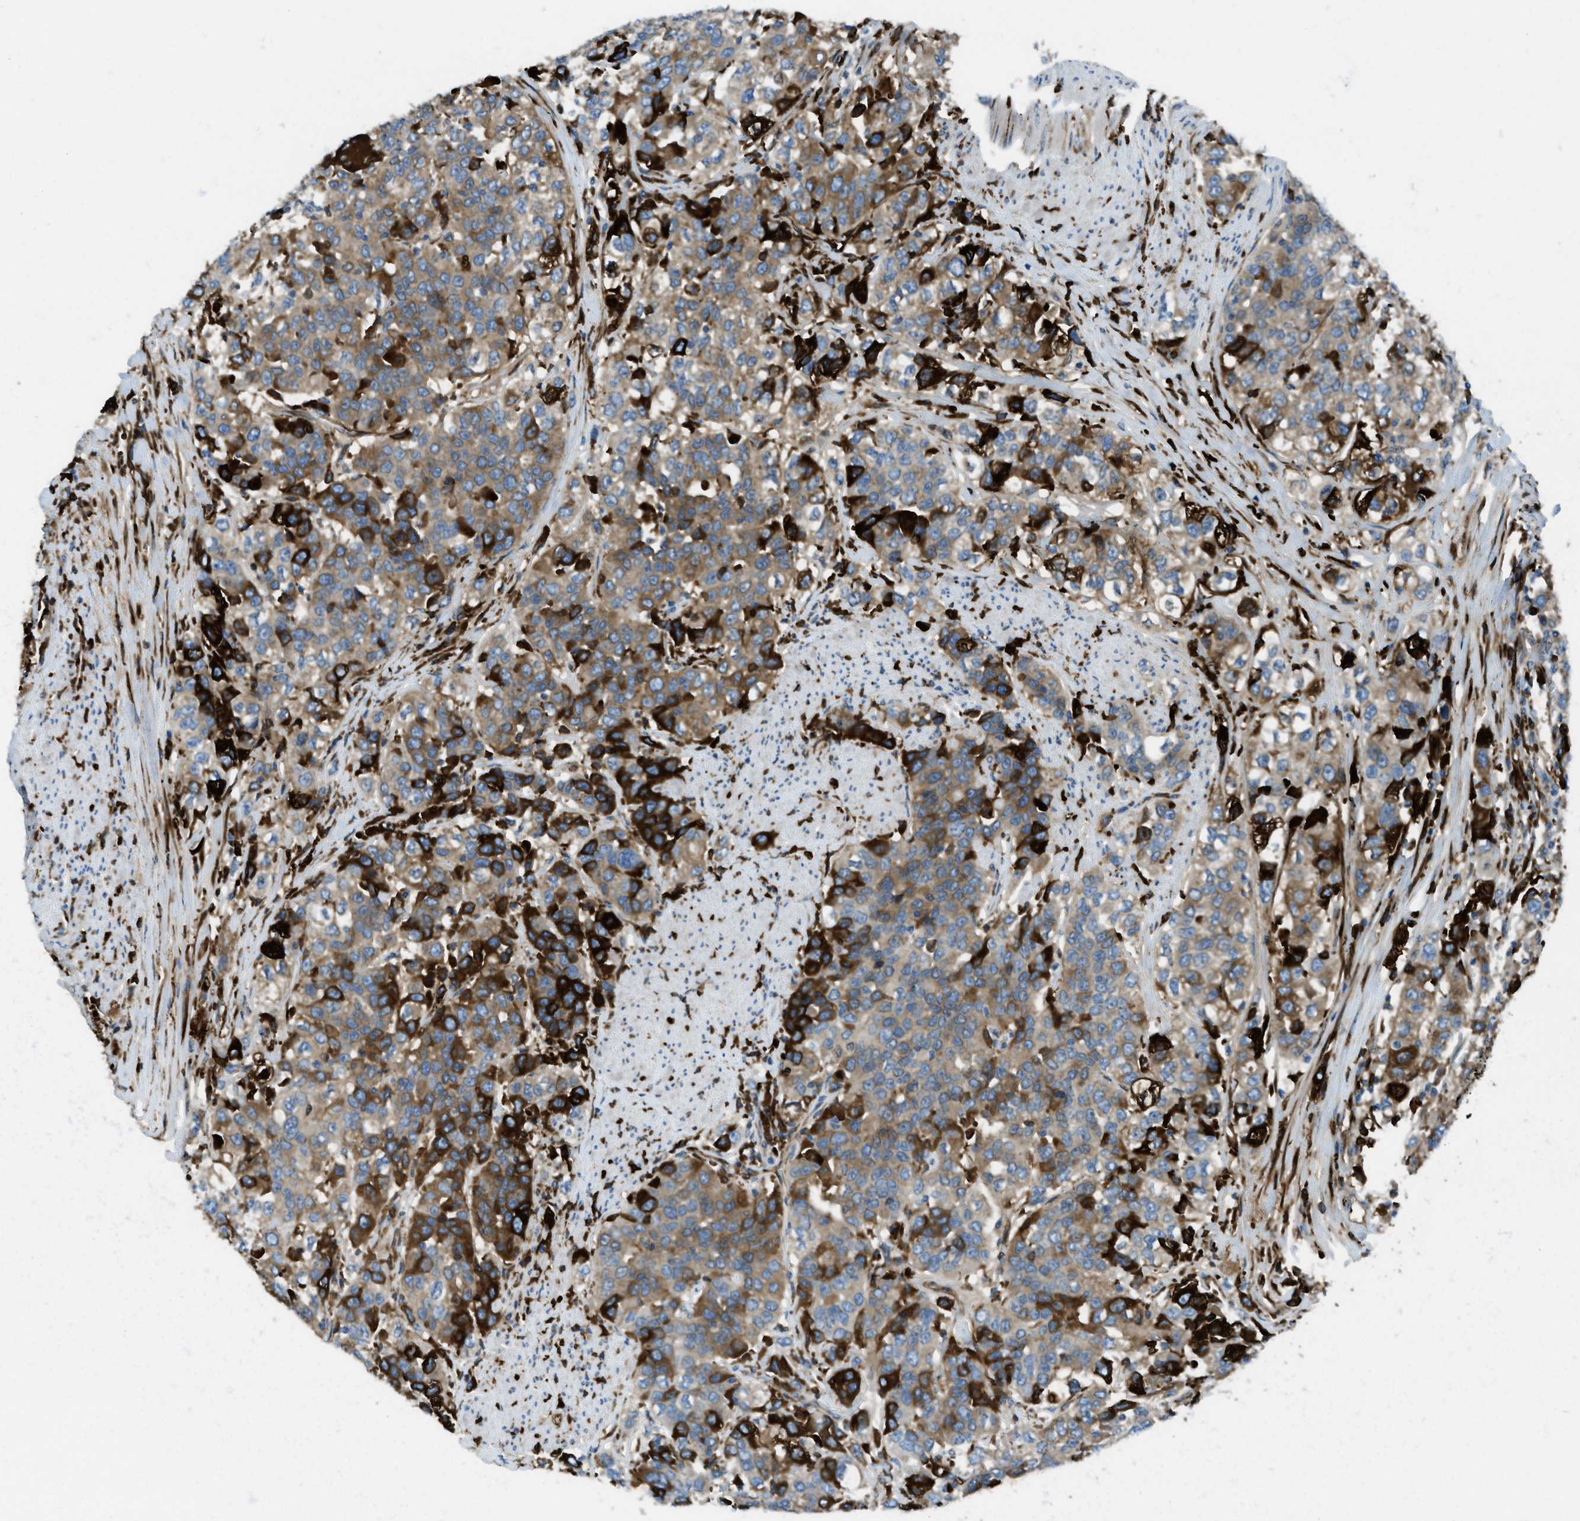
{"staining": {"intensity": "strong", "quantity": ">75%", "location": "cytoplasmic/membranous"}, "tissue": "urothelial cancer", "cell_type": "Tumor cells", "image_type": "cancer", "snomed": [{"axis": "morphology", "description": "Urothelial carcinoma, High grade"}, {"axis": "topography", "description": "Urinary bladder"}], "caption": "Strong cytoplasmic/membranous staining is seen in approximately >75% of tumor cells in urothelial cancer. The protein is stained brown, and the nuclei are stained in blue (DAB IHC with brightfield microscopy, high magnification).", "gene": "TRIM59", "patient": {"sex": "female", "age": 80}}